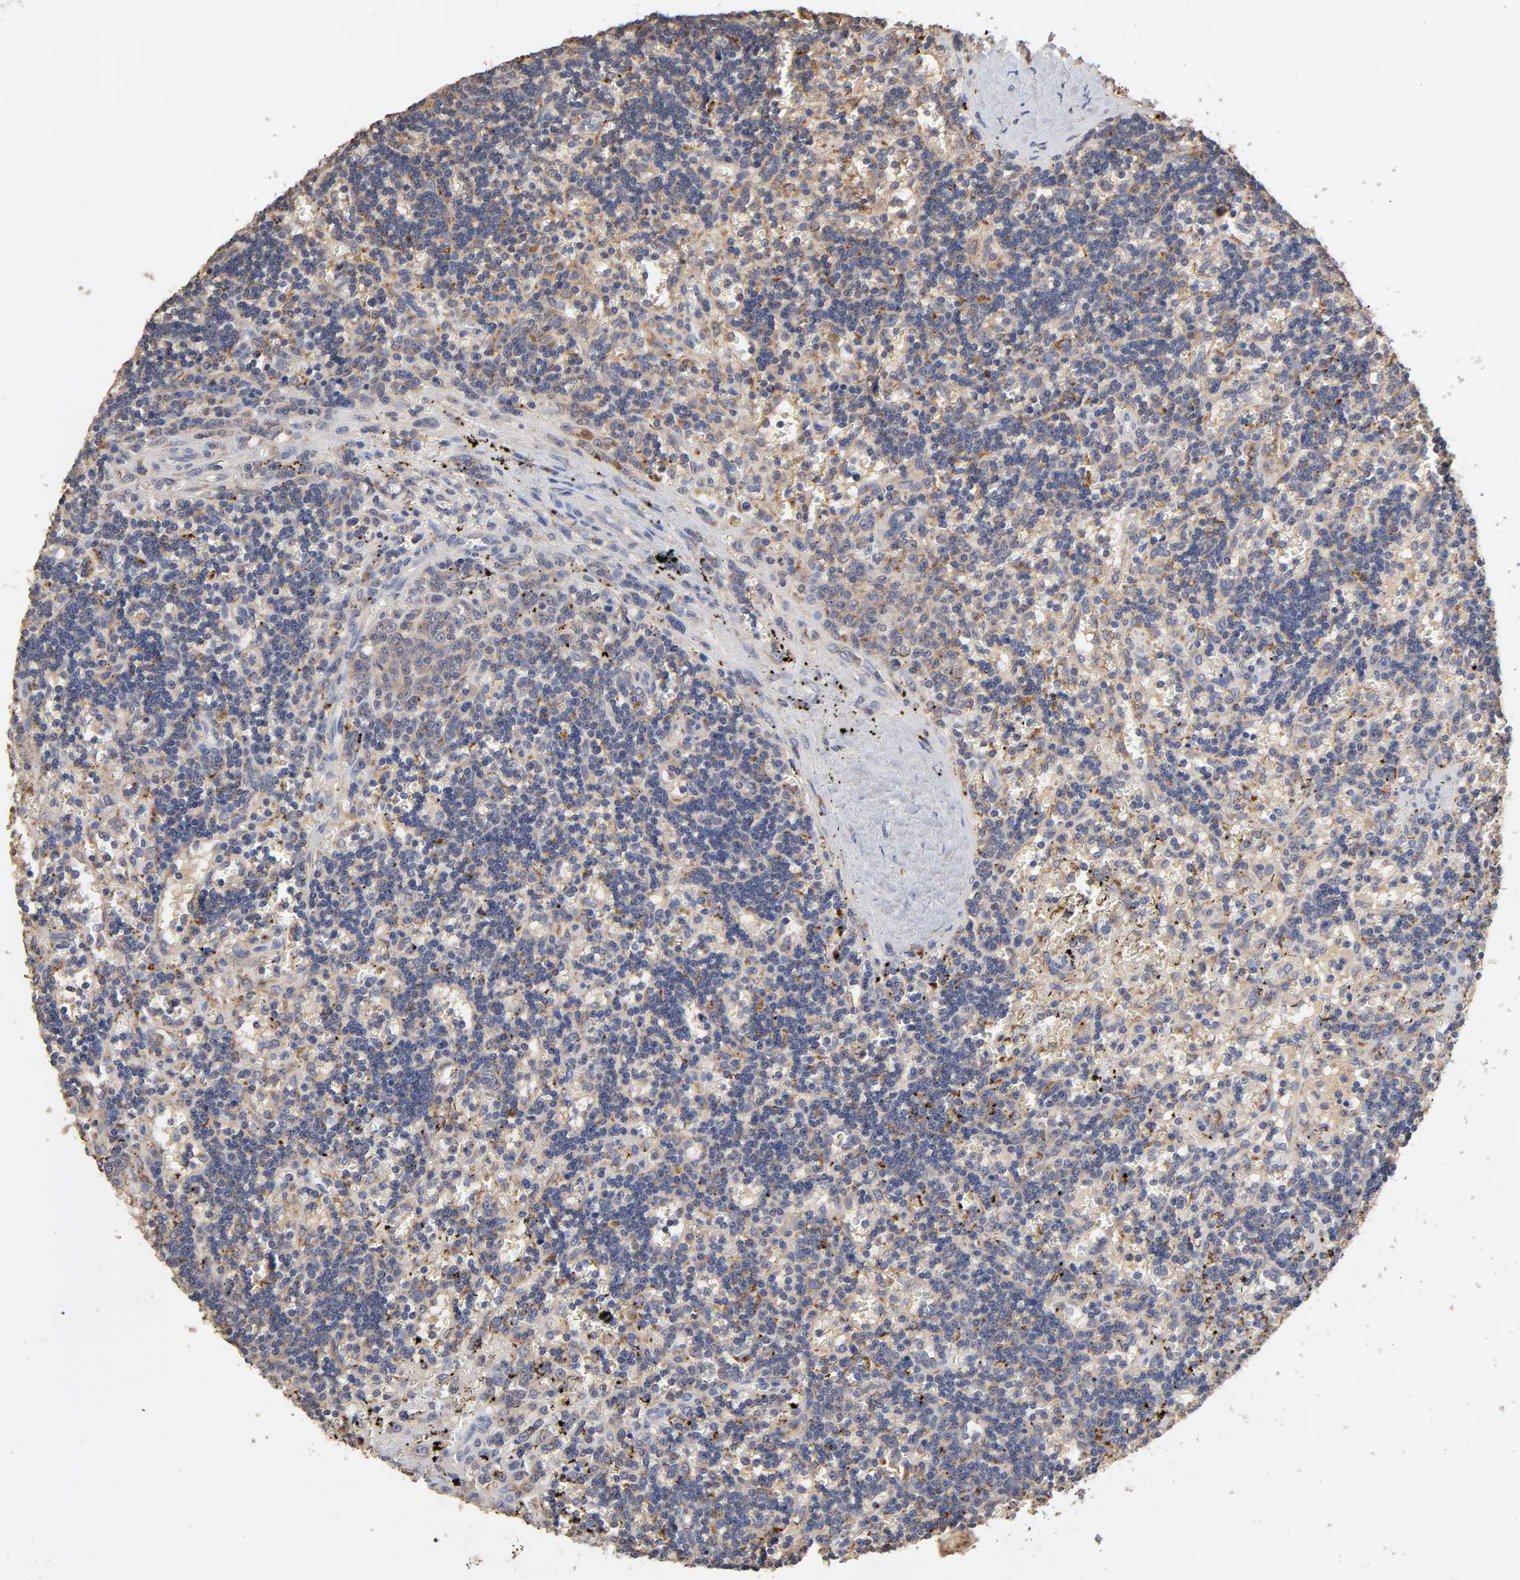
{"staining": {"intensity": "weak", "quantity": ">75%", "location": "cytoplasmic/membranous"}, "tissue": "lymphoma", "cell_type": "Tumor cells", "image_type": "cancer", "snomed": [{"axis": "morphology", "description": "Malignant lymphoma, non-Hodgkin's type, Low grade"}, {"axis": "topography", "description": "Spleen"}], "caption": "Lymphoma stained with DAB (3,3'-diaminobenzidine) IHC demonstrates low levels of weak cytoplasmic/membranous expression in approximately >75% of tumor cells. (brown staining indicates protein expression, while blue staining denotes nuclei).", "gene": "EIF4G2", "patient": {"sex": "male", "age": 60}}